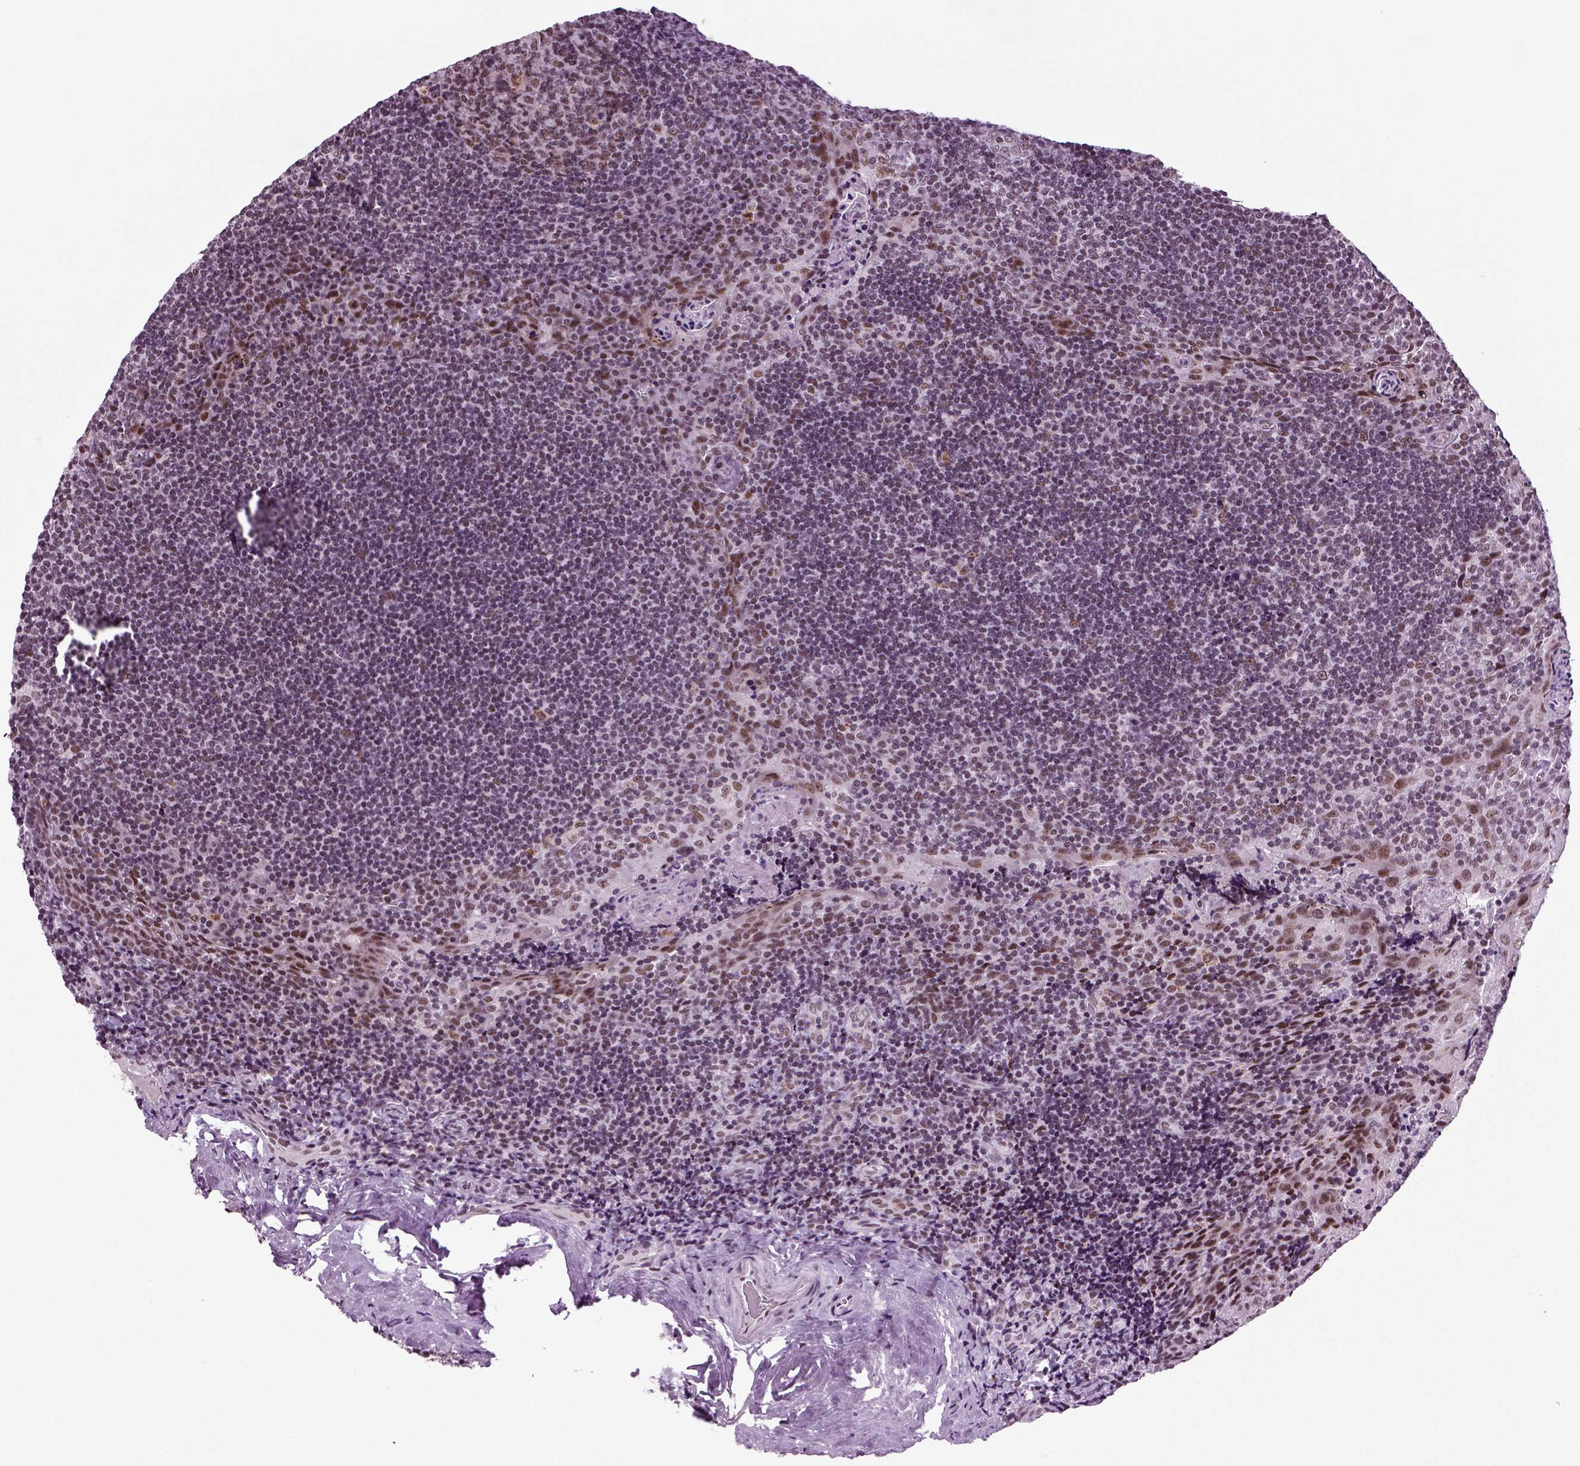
{"staining": {"intensity": "weak", "quantity": "<25%", "location": "nuclear"}, "tissue": "tonsil", "cell_type": "Germinal center cells", "image_type": "normal", "snomed": [{"axis": "morphology", "description": "Normal tissue, NOS"}, {"axis": "morphology", "description": "Inflammation, NOS"}, {"axis": "topography", "description": "Tonsil"}], "caption": "Protein analysis of normal tonsil demonstrates no significant positivity in germinal center cells. Brightfield microscopy of immunohistochemistry stained with DAB (3,3'-diaminobenzidine) (brown) and hematoxylin (blue), captured at high magnification.", "gene": "RCOR3", "patient": {"sex": "female", "age": 31}}